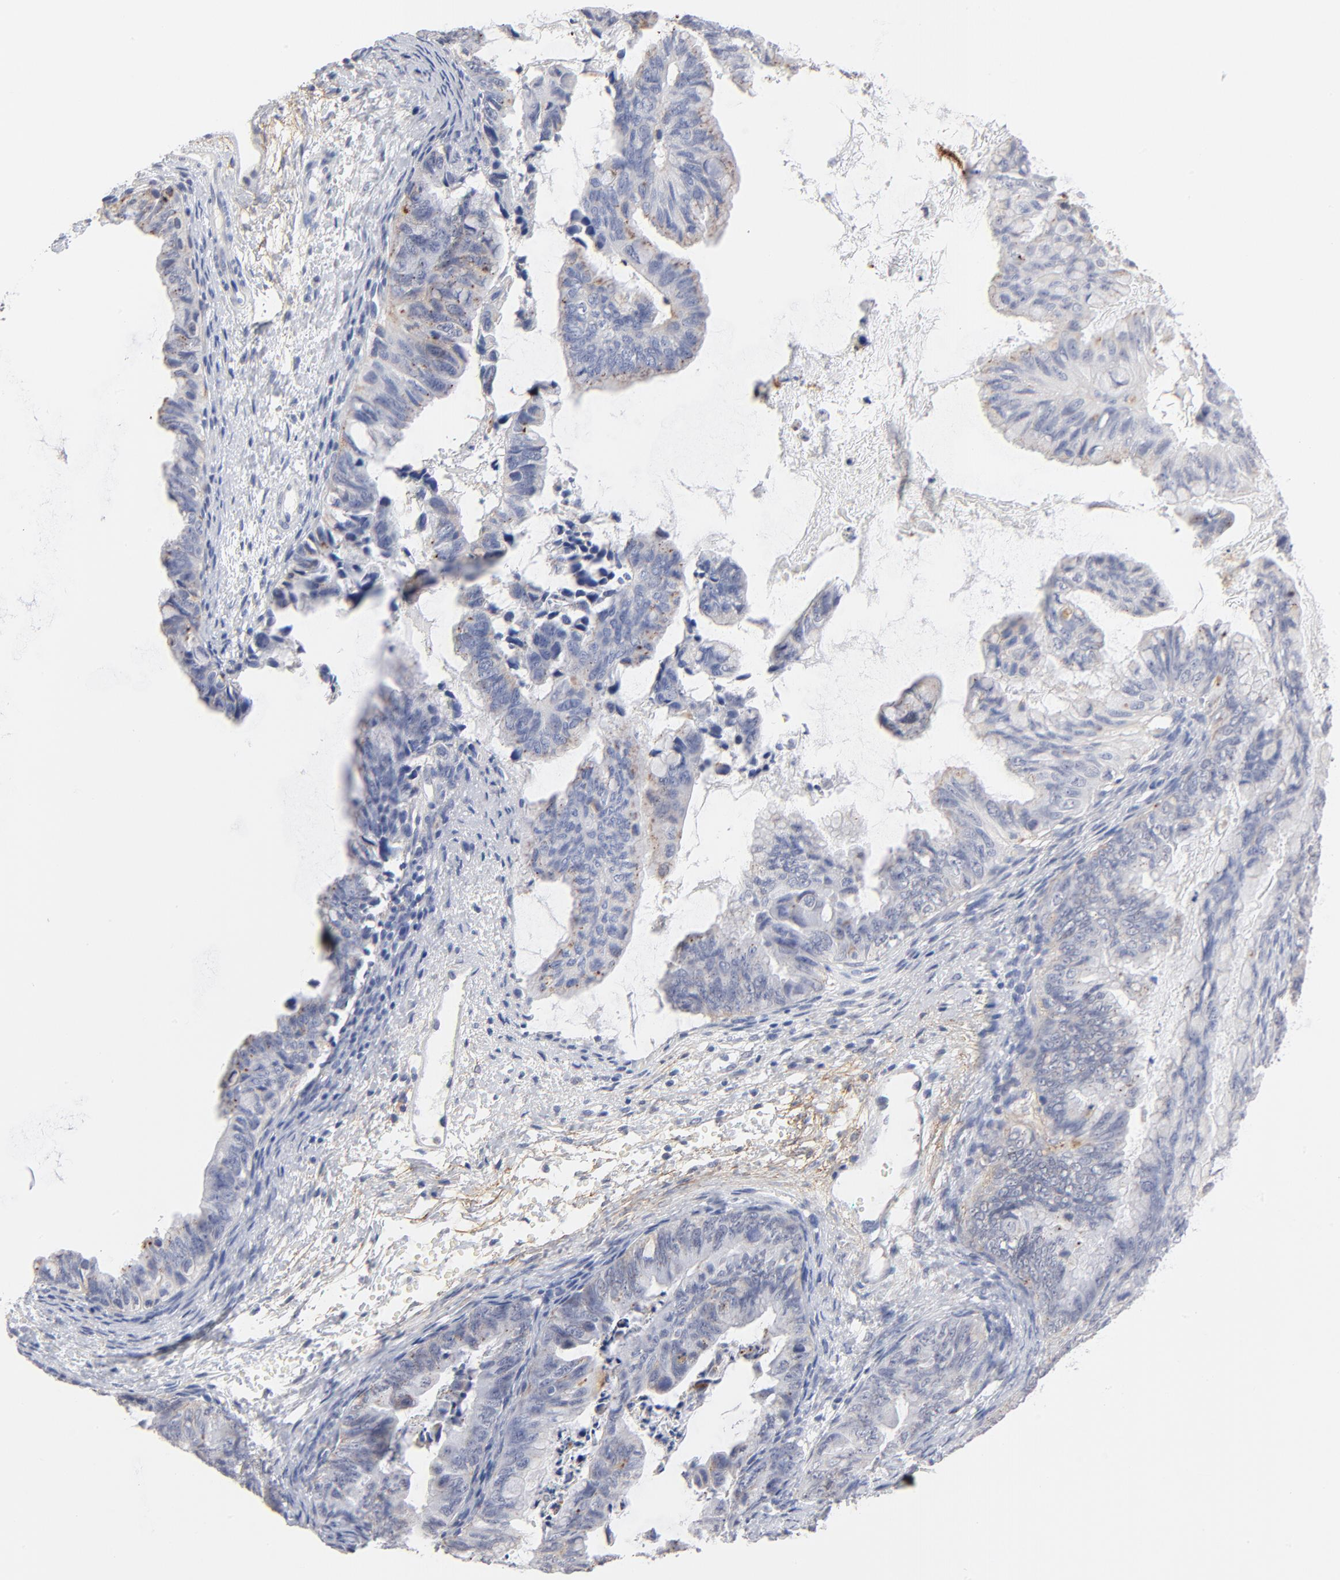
{"staining": {"intensity": "moderate", "quantity": "<25%", "location": "cytoplasmic/membranous"}, "tissue": "ovarian cancer", "cell_type": "Tumor cells", "image_type": "cancer", "snomed": [{"axis": "morphology", "description": "Cystadenocarcinoma, mucinous, NOS"}, {"axis": "topography", "description": "Ovary"}], "caption": "About <25% of tumor cells in ovarian cancer (mucinous cystadenocarcinoma) show moderate cytoplasmic/membranous protein staining as visualized by brown immunohistochemical staining.", "gene": "LTBP2", "patient": {"sex": "female", "age": 36}}